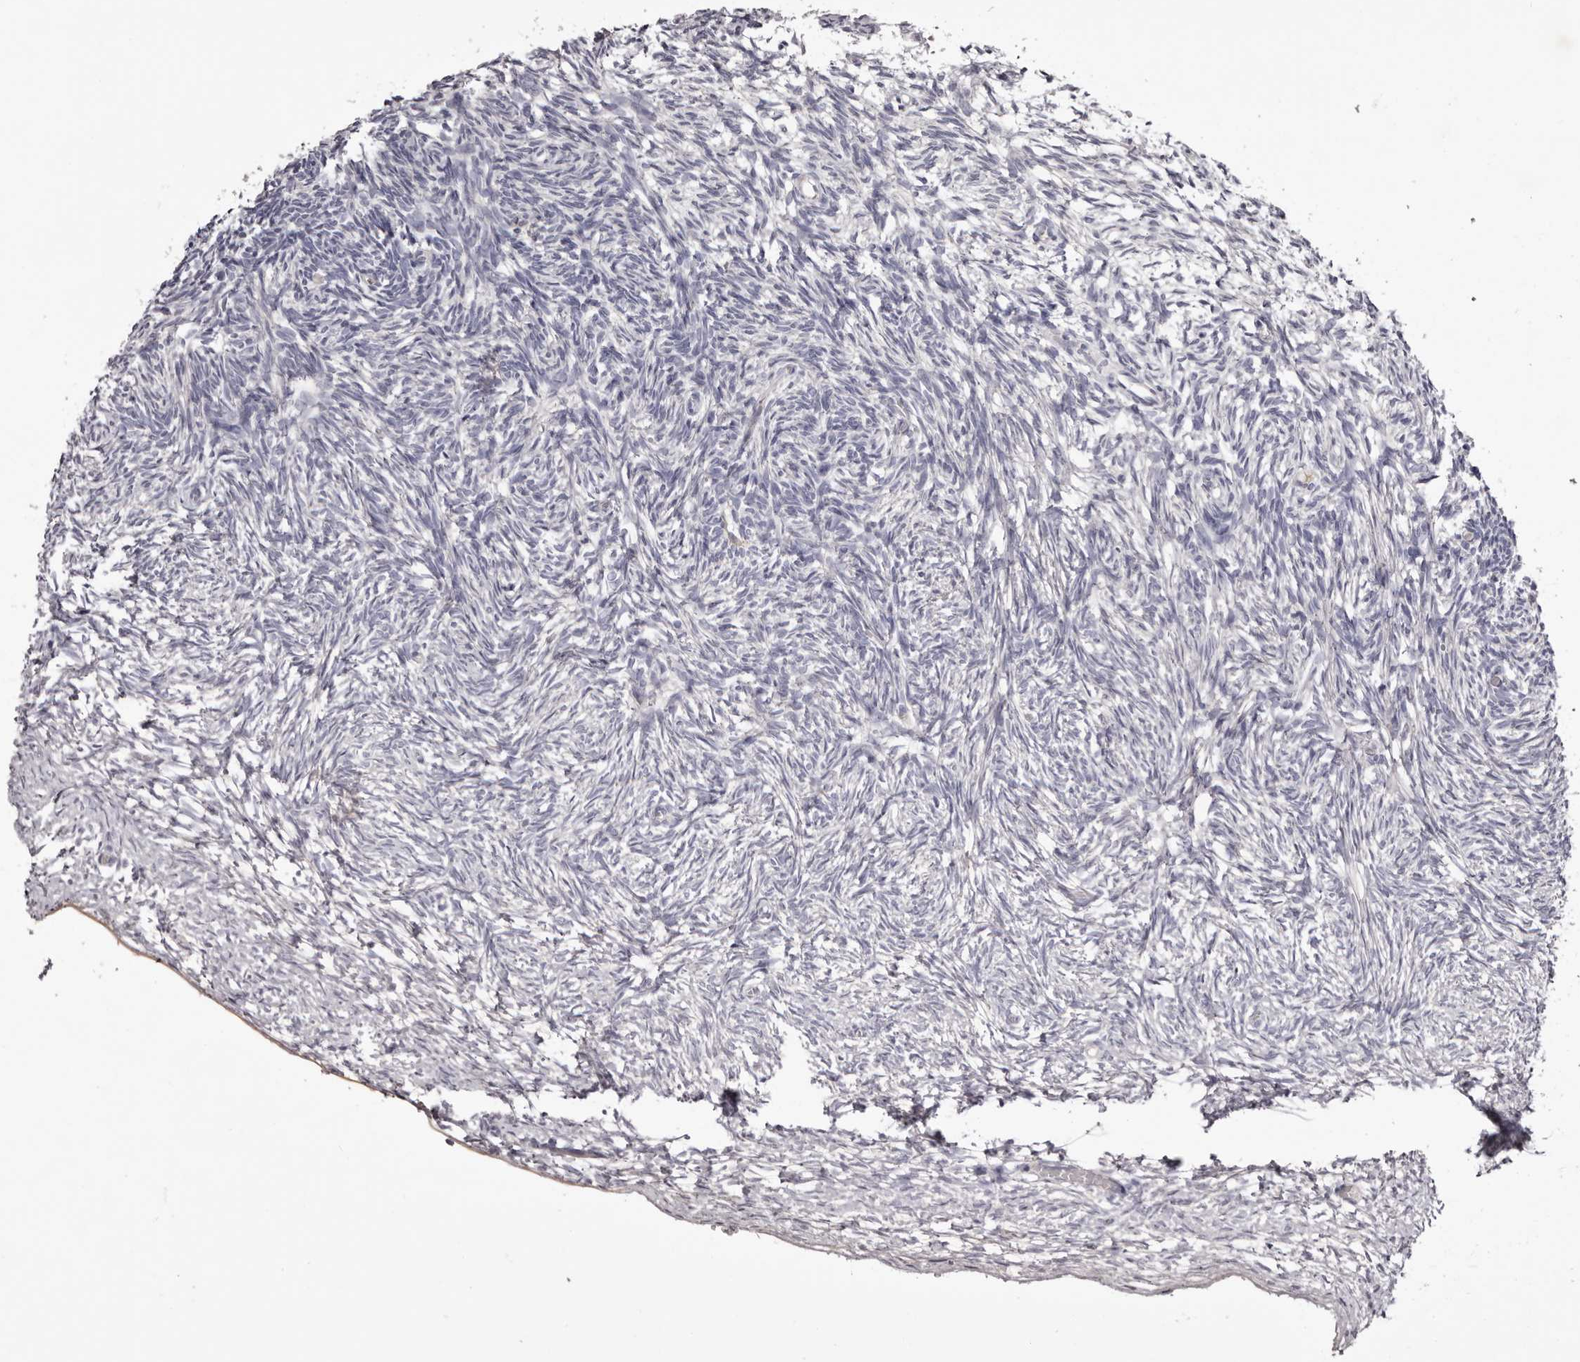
{"staining": {"intensity": "negative", "quantity": "none", "location": "none"}, "tissue": "ovary", "cell_type": "Follicle cells", "image_type": "normal", "snomed": [{"axis": "morphology", "description": "Normal tissue, NOS"}, {"axis": "topography", "description": "Ovary"}], "caption": "Protein analysis of normal ovary demonstrates no significant expression in follicle cells. (Brightfield microscopy of DAB (3,3'-diaminobenzidine) immunohistochemistry at high magnification).", "gene": "PEG10", "patient": {"sex": "female", "age": 34}}